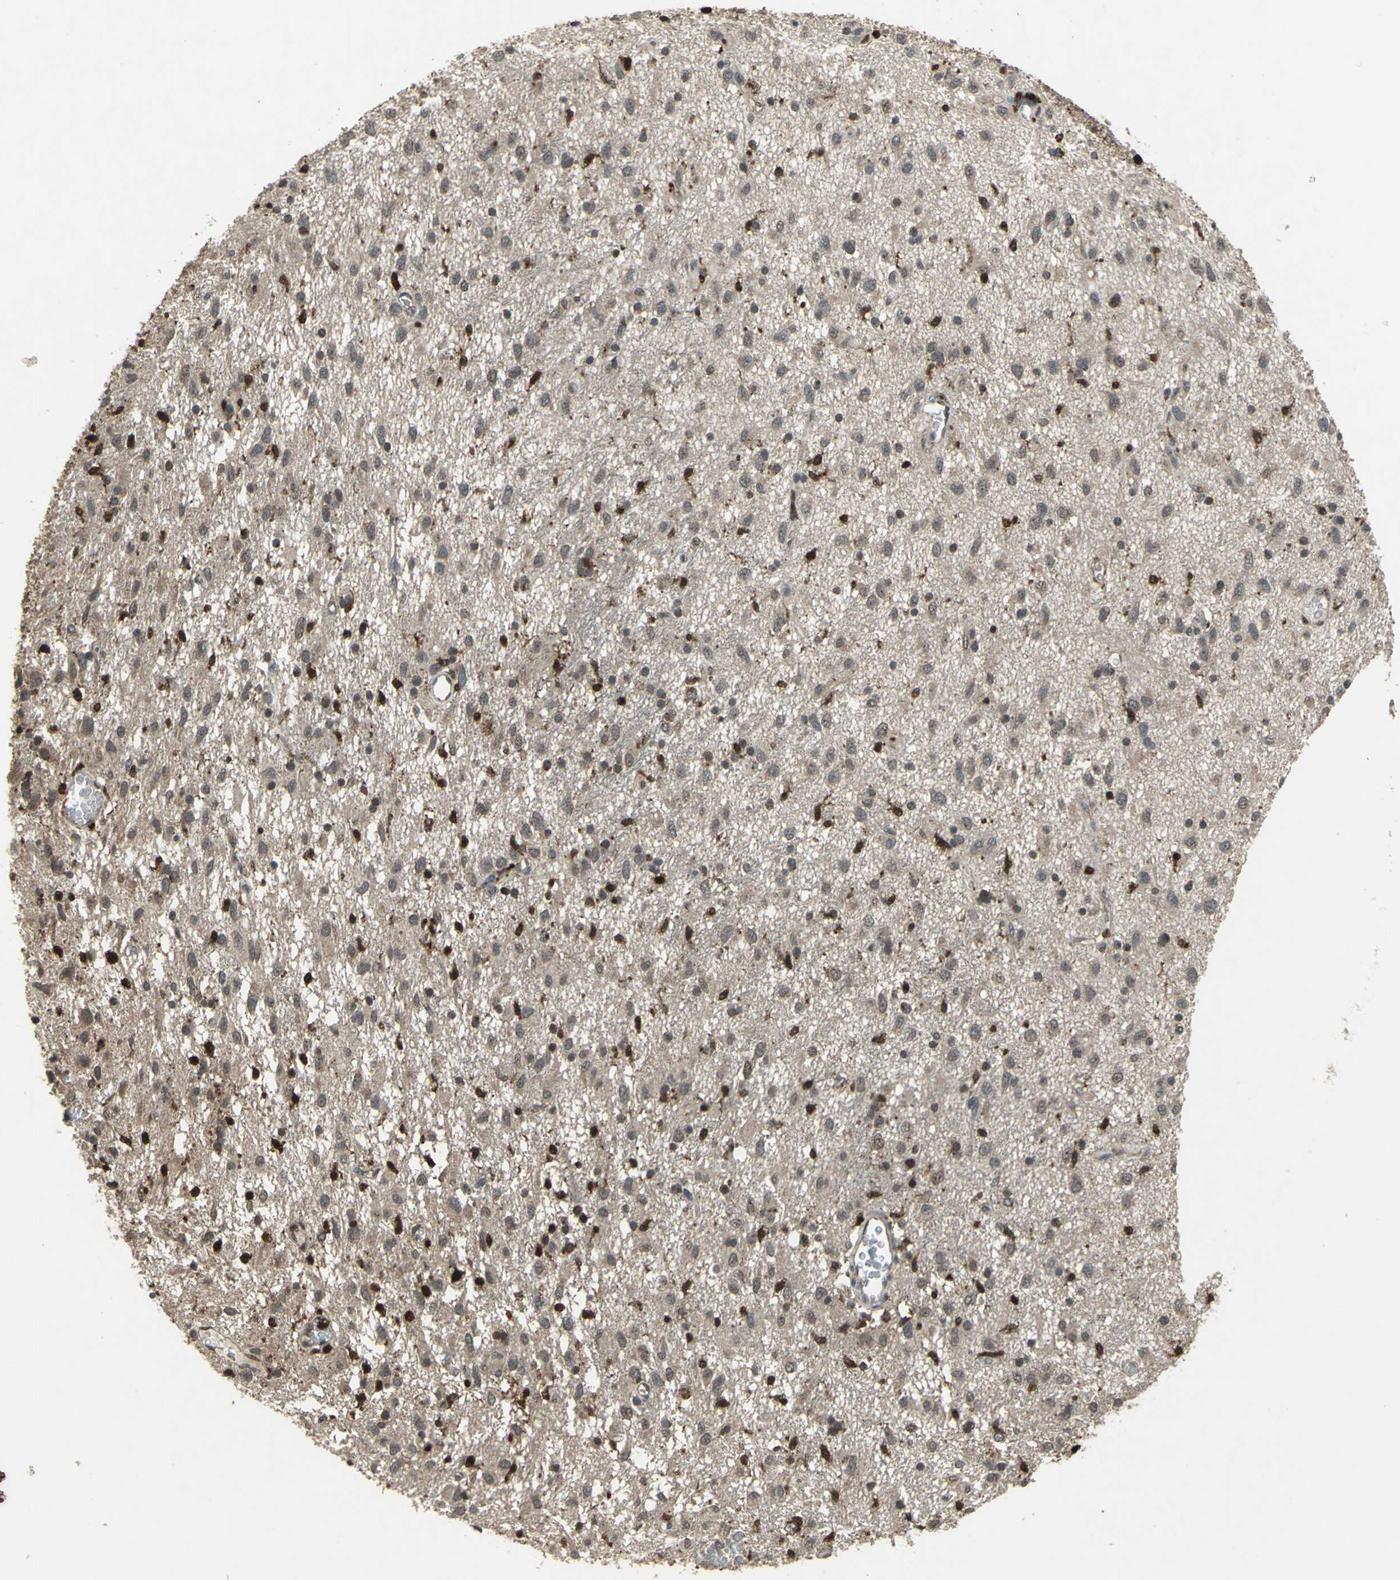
{"staining": {"intensity": "negative", "quantity": "none", "location": "none"}, "tissue": "glioma", "cell_type": "Tumor cells", "image_type": "cancer", "snomed": [{"axis": "morphology", "description": "Glioma, malignant, Low grade"}, {"axis": "topography", "description": "Brain"}], "caption": "The immunohistochemistry micrograph has no significant positivity in tumor cells of glioma tissue.", "gene": "PYCARD", "patient": {"sex": "male", "age": 77}}